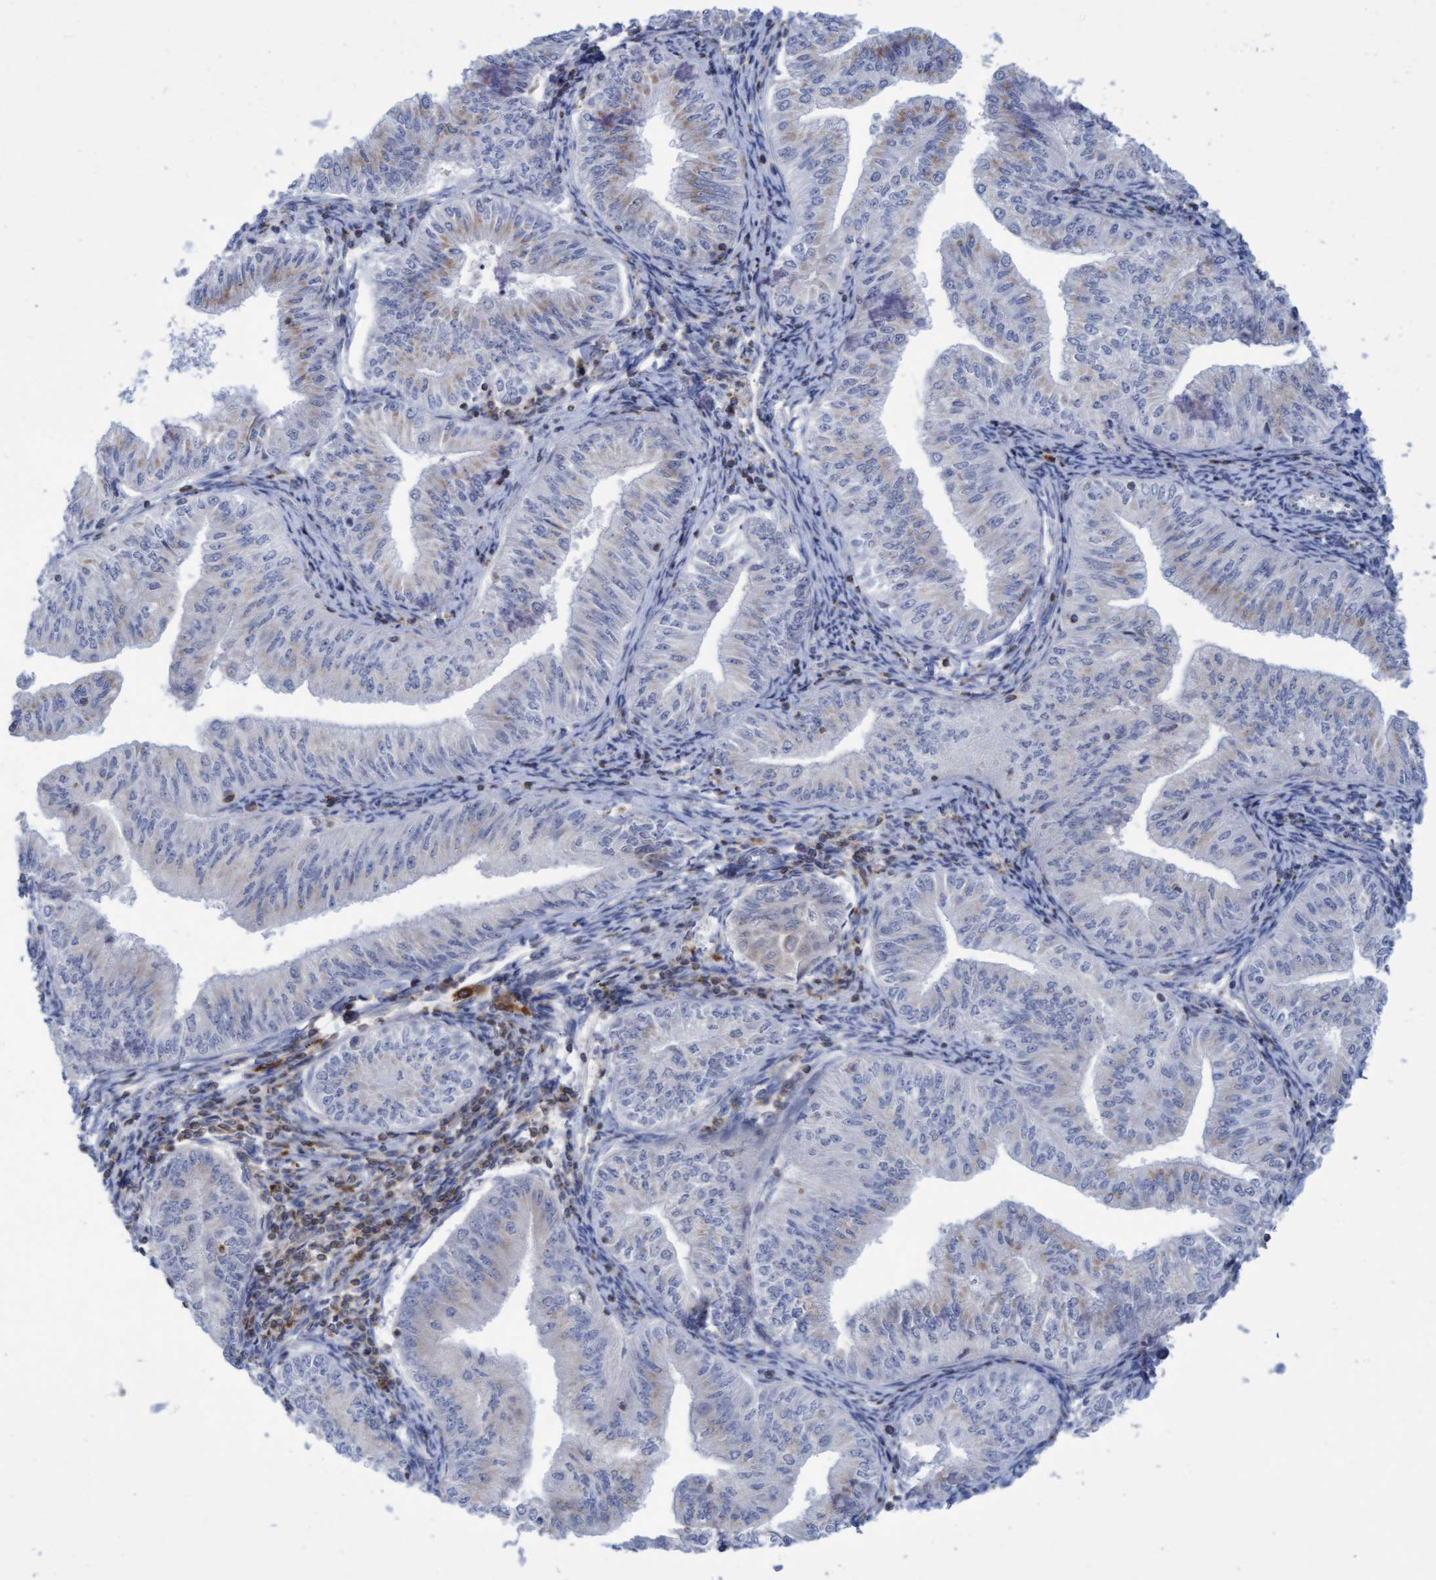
{"staining": {"intensity": "weak", "quantity": "25%-75%", "location": "cytoplasmic/membranous"}, "tissue": "endometrial cancer", "cell_type": "Tumor cells", "image_type": "cancer", "snomed": [{"axis": "morphology", "description": "Normal tissue, NOS"}, {"axis": "morphology", "description": "Adenocarcinoma, NOS"}, {"axis": "topography", "description": "Endometrium"}], "caption": "Brown immunohistochemical staining in endometrial cancer (adenocarcinoma) exhibits weak cytoplasmic/membranous expression in approximately 25%-75% of tumor cells.", "gene": "FNBP1", "patient": {"sex": "female", "age": 53}}